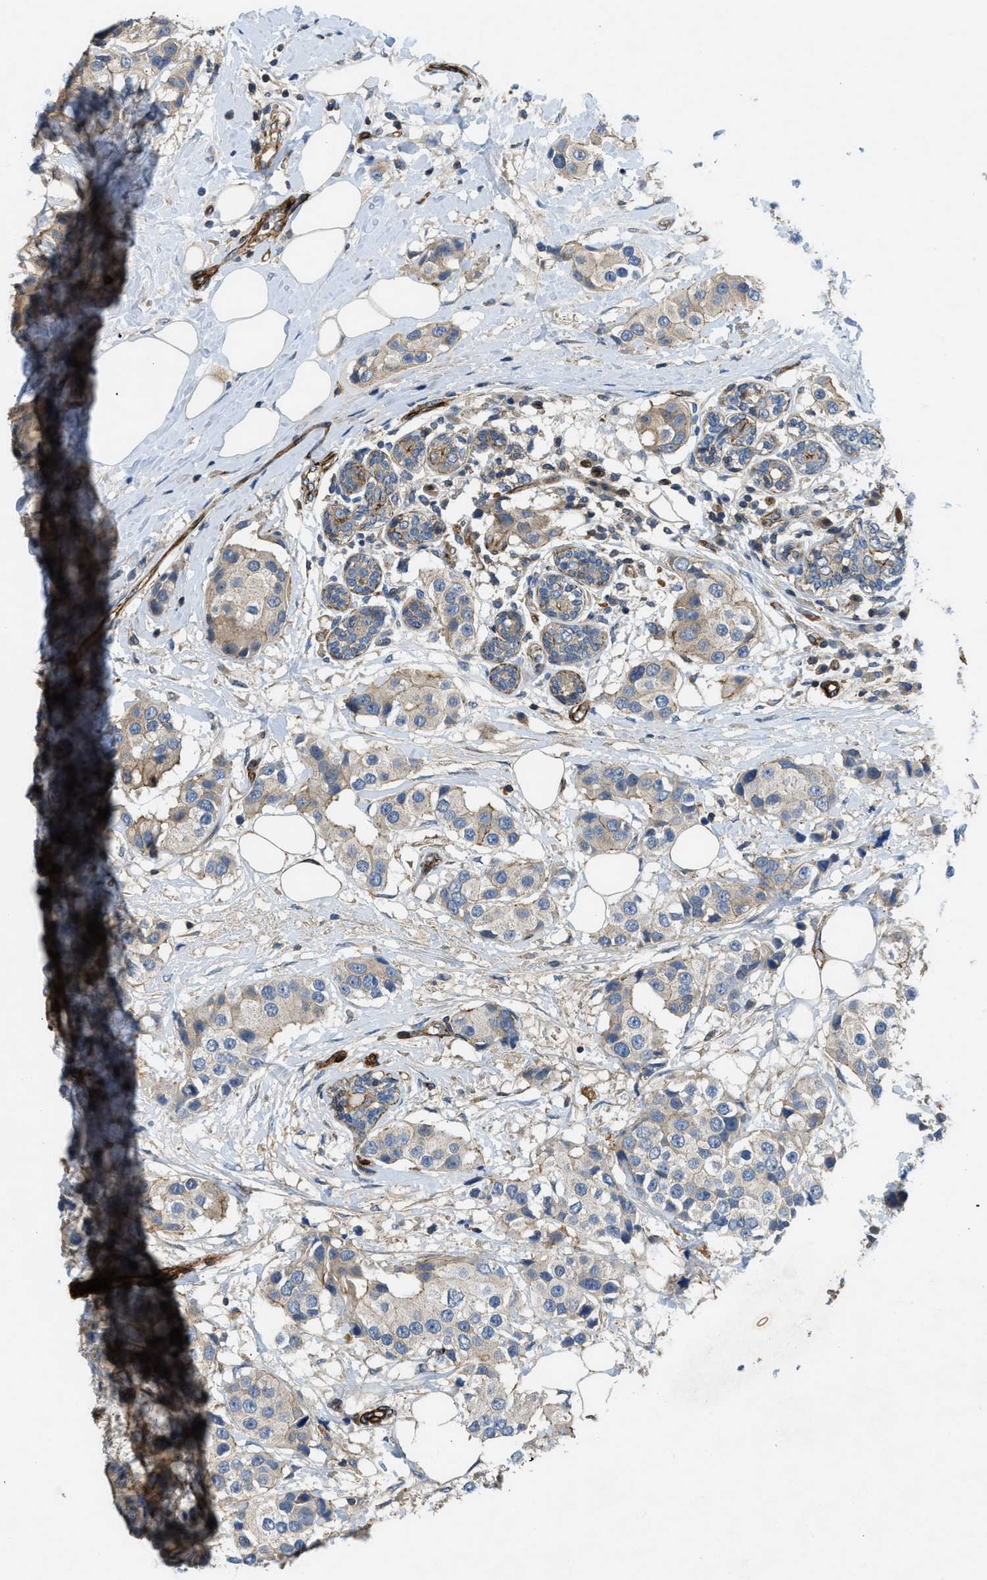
{"staining": {"intensity": "weak", "quantity": "<25%", "location": "cytoplasmic/membranous"}, "tissue": "breast cancer", "cell_type": "Tumor cells", "image_type": "cancer", "snomed": [{"axis": "morphology", "description": "Normal tissue, NOS"}, {"axis": "morphology", "description": "Duct carcinoma"}, {"axis": "topography", "description": "Breast"}], "caption": "A photomicrograph of intraductal carcinoma (breast) stained for a protein demonstrates no brown staining in tumor cells.", "gene": "NYNRIN", "patient": {"sex": "female", "age": 39}}